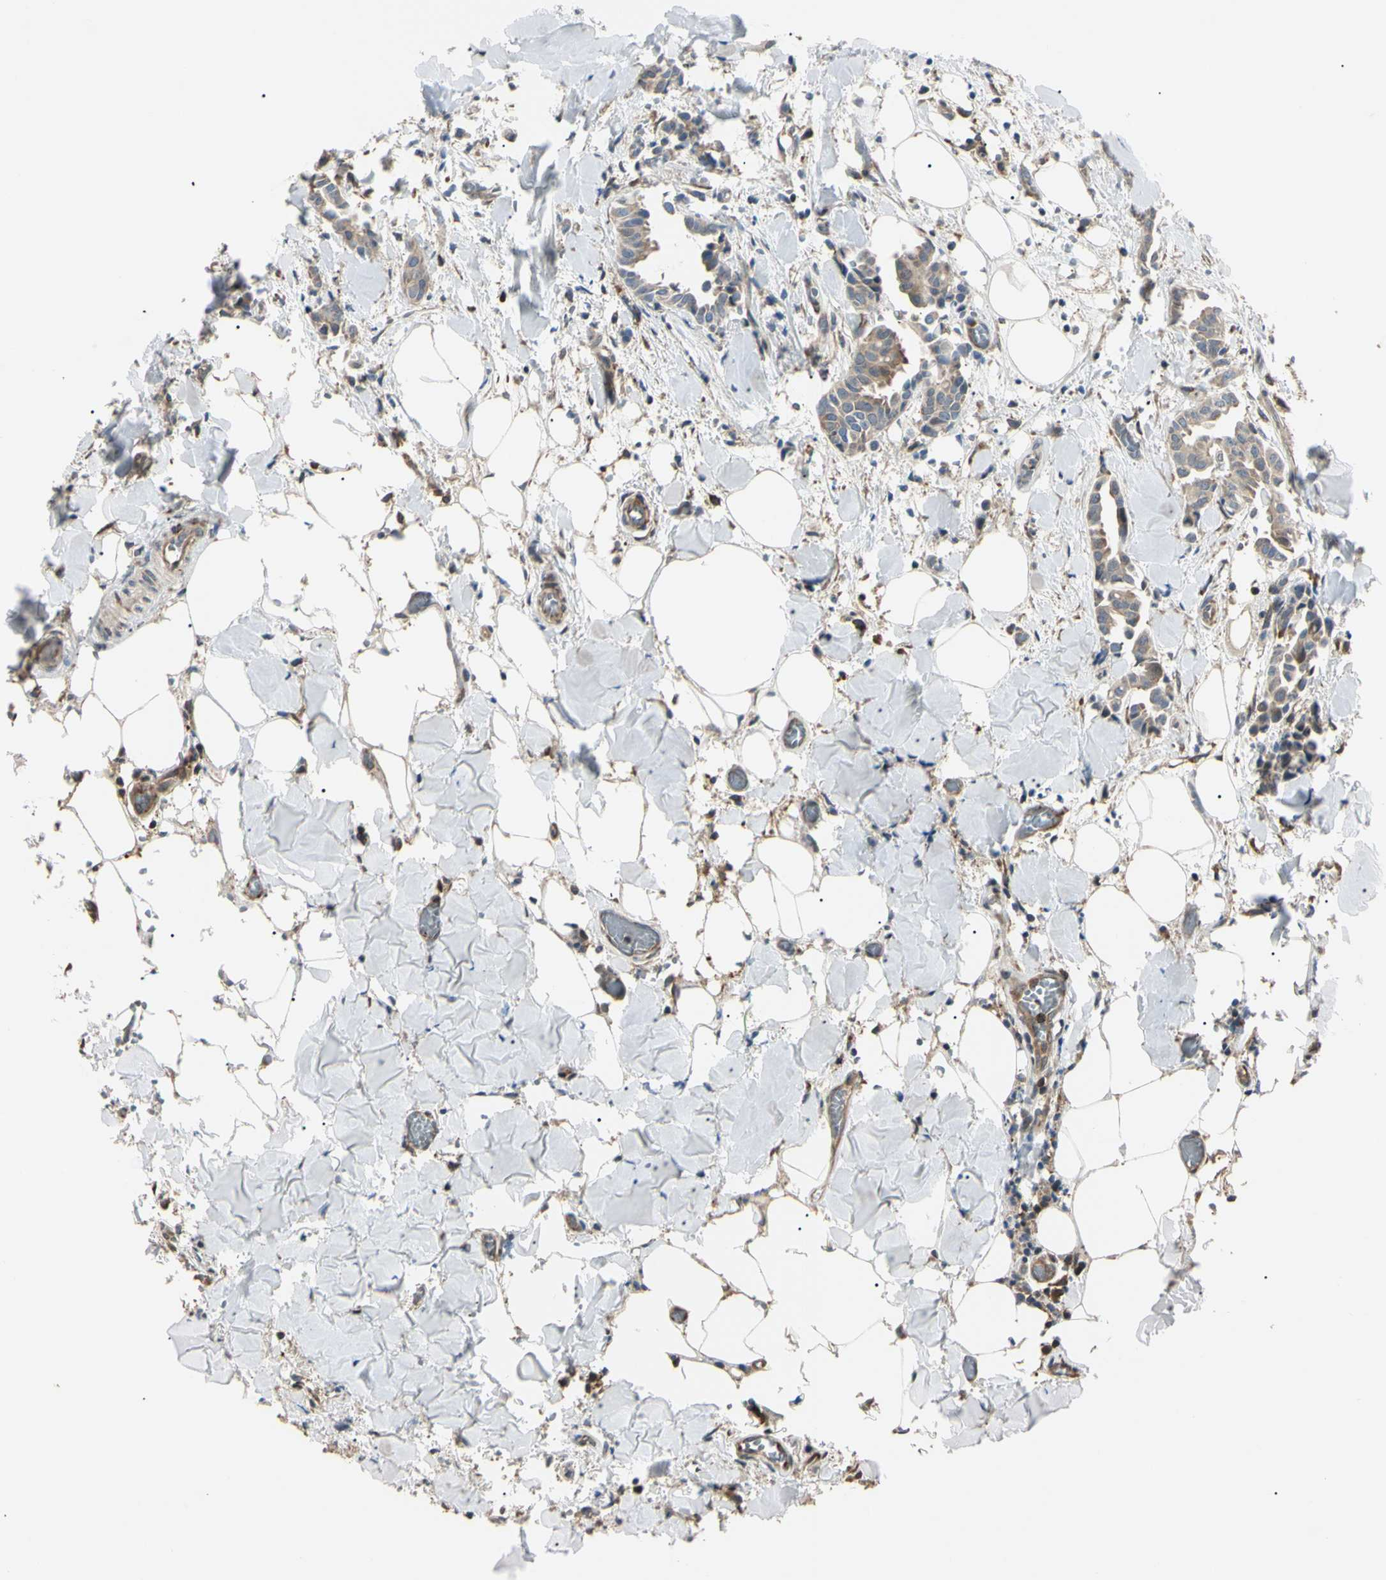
{"staining": {"intensity": "weak", "quantity": ">75%", "location": "cytoplasmic/membranous"}, "tissue": "head and neck cancer", "cell_type": "Tumor cells", "image_type": "cancer", "snomed": [{"axis": "morphology", "description": "Adenocarcinoma, NOS"}, {"axis": "topography", "description": "Salivary gland"}, {"axis": "topography", "description": "Head-Neck"}], "caption": "An image showing weak cytoplasmic/membranous positivity in about >75% of tumor cells in head and neck adenocarcinoma, as visualized by brown immunohistochemical staining.", "gene": "EIF5A", "patient": {"sex": "female", "age": 59}}